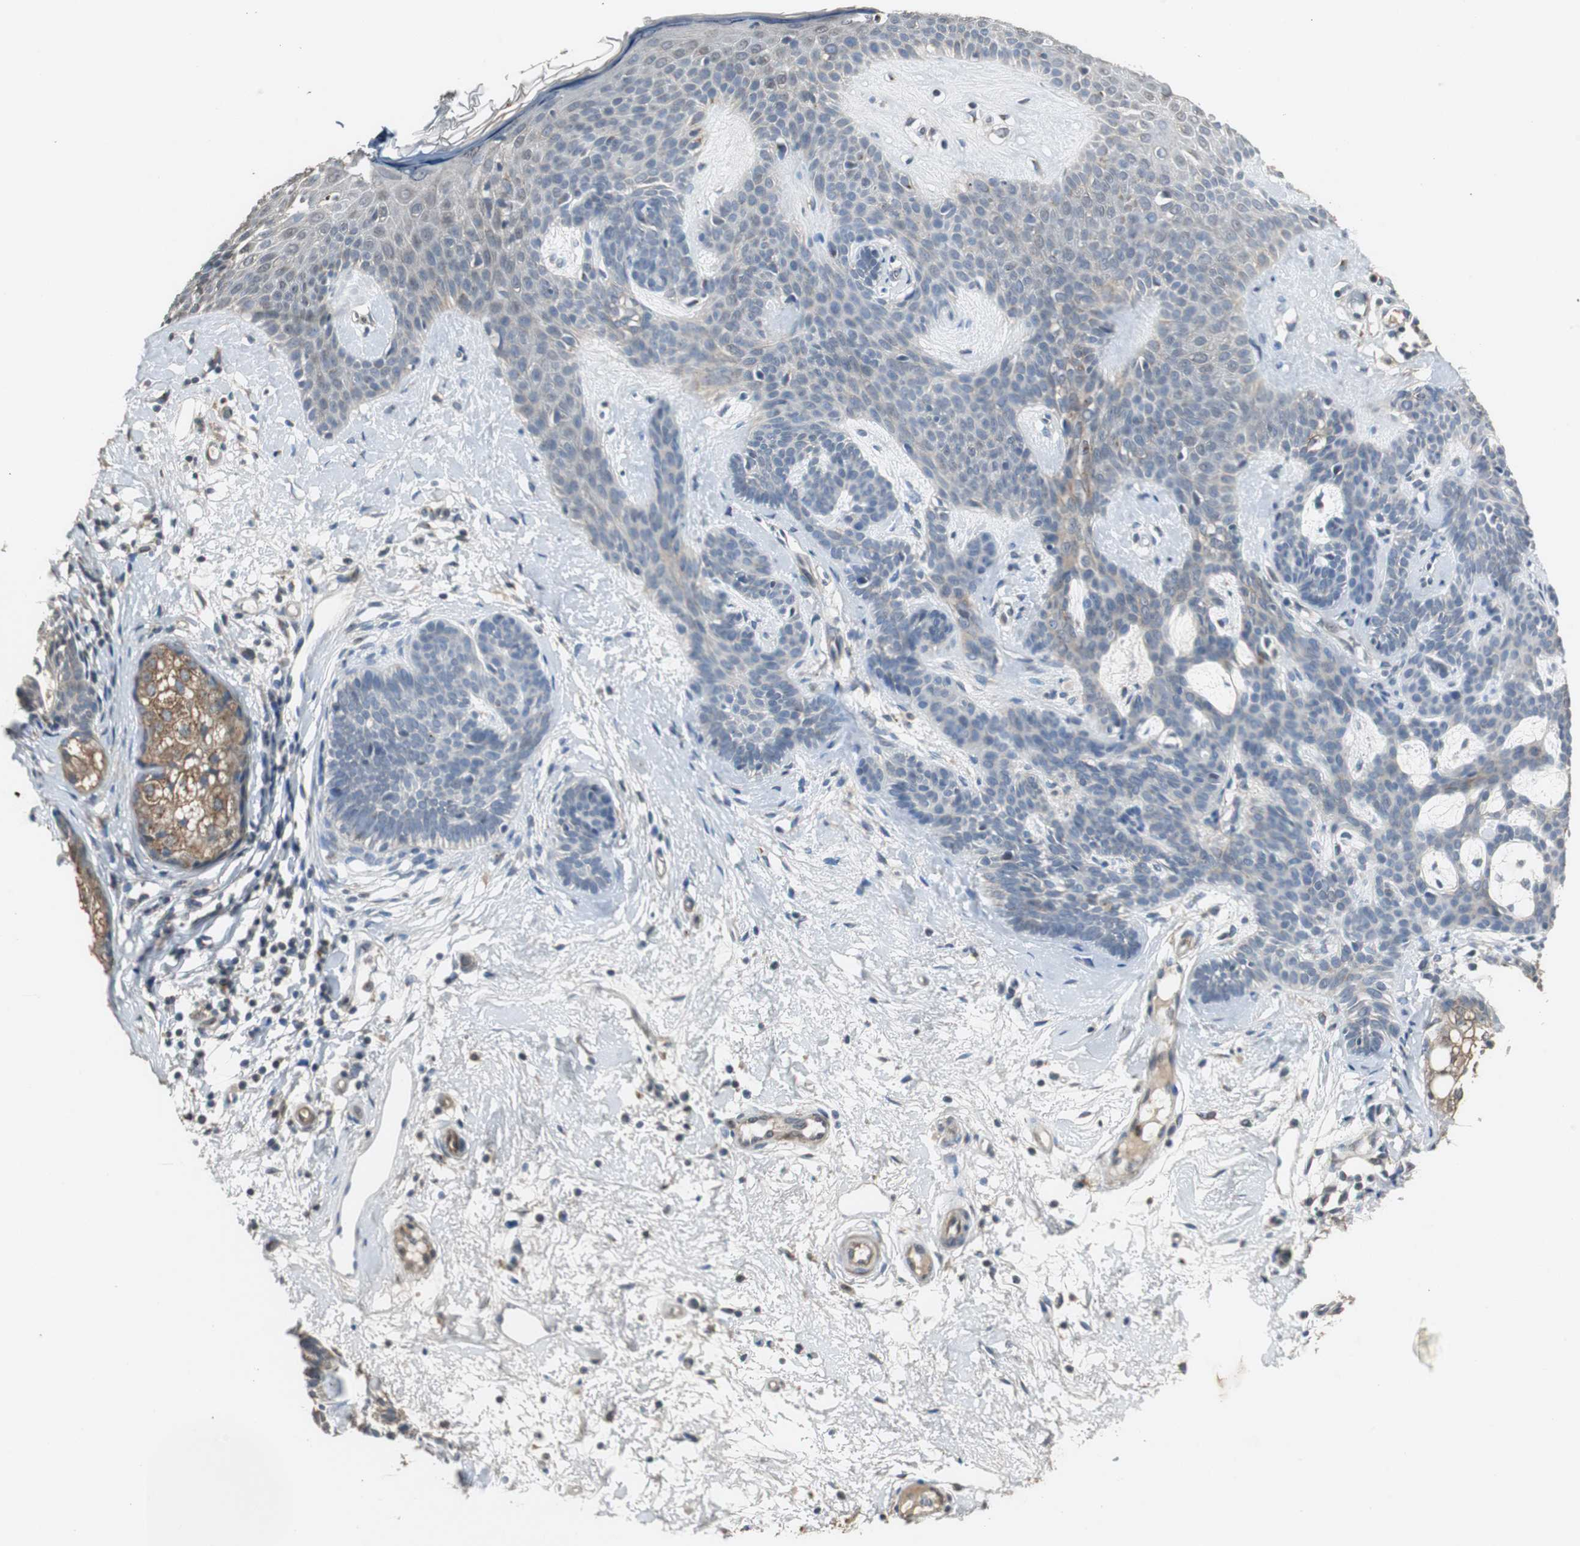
{"staining": {"intensity": "weak", "quantity": "25%-75%", "location": "cytoplasmic/membranous"}, "tissue": "skin cancer", "cell_type": "Tumor cells", "image_type": "cancer", "snomed": [{"axis": "morphology", "description": "Developmental malformation"}, {"axis": "morphology", "description": "Basal cell carcinoma"}, {"axis": "topography", "description": "Skin"}], "caption": "Protein expression analysis of skin basal cell carcinoma demonstrates weak cytoplasmic/membranous expression in about 25%-75% of tumor cells.", "gene": "JTB", "patient": {"sex": "female", "age": 62}}